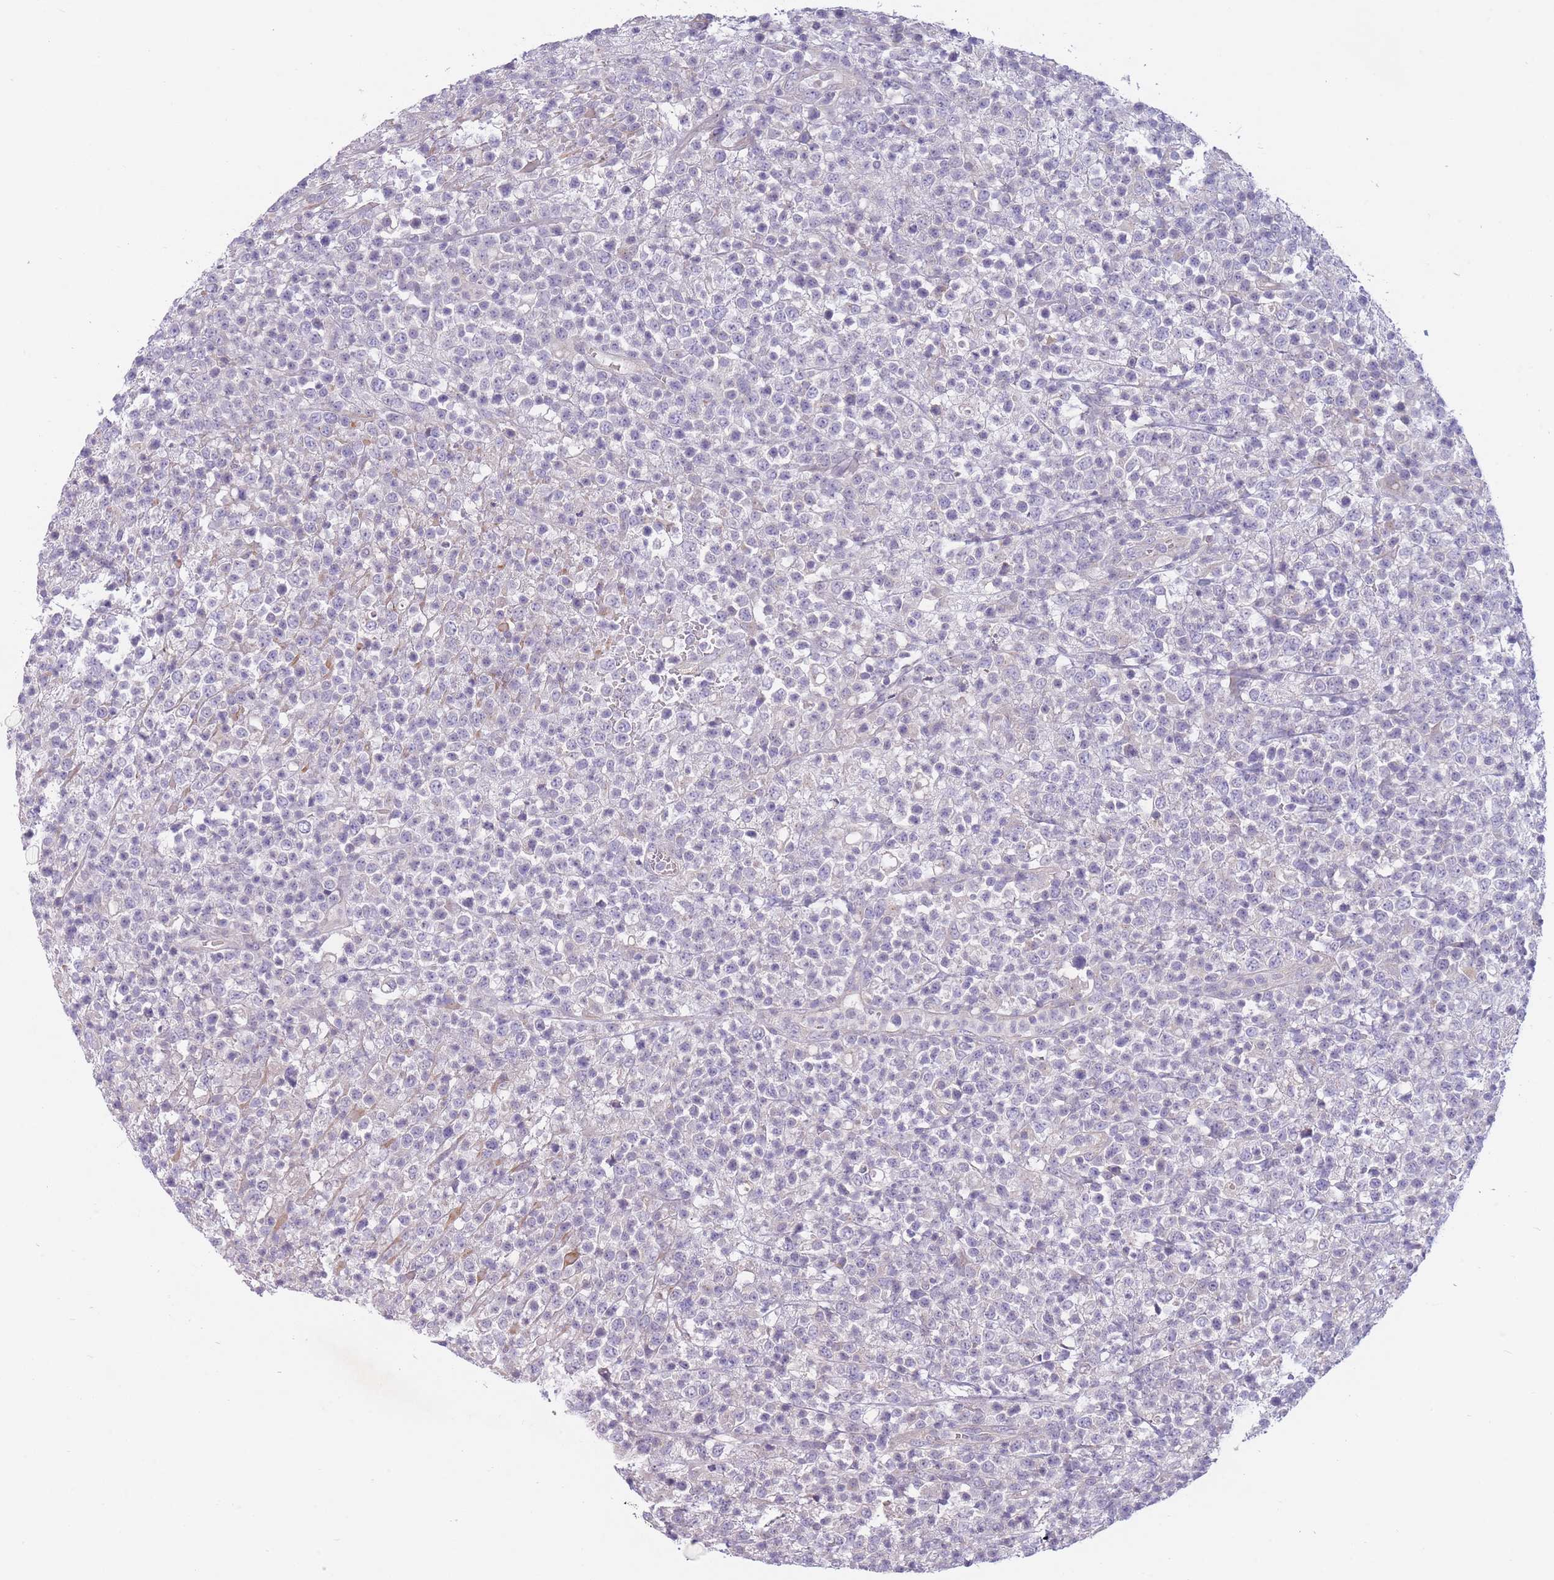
{"staining": {"intensity": "negative", "quantity": "none", "location": "none"}, "tissue": "lymphoma", "cell_type": "Tumor cells", "image_type": "cancer", "snomed": [{"axis": "morphology", "description": "Malignant lymphoma, non-Hodgkin's type, High grade"}, {"axis": "topography", "description": "Colon"}], "caption": "This is an immunohistochemistry (IHC) micrograph of lymphoma. There is no expression in tumor cells.", "gene": "PNPLA5", "patient": {"sex": "female", "age": 53}}